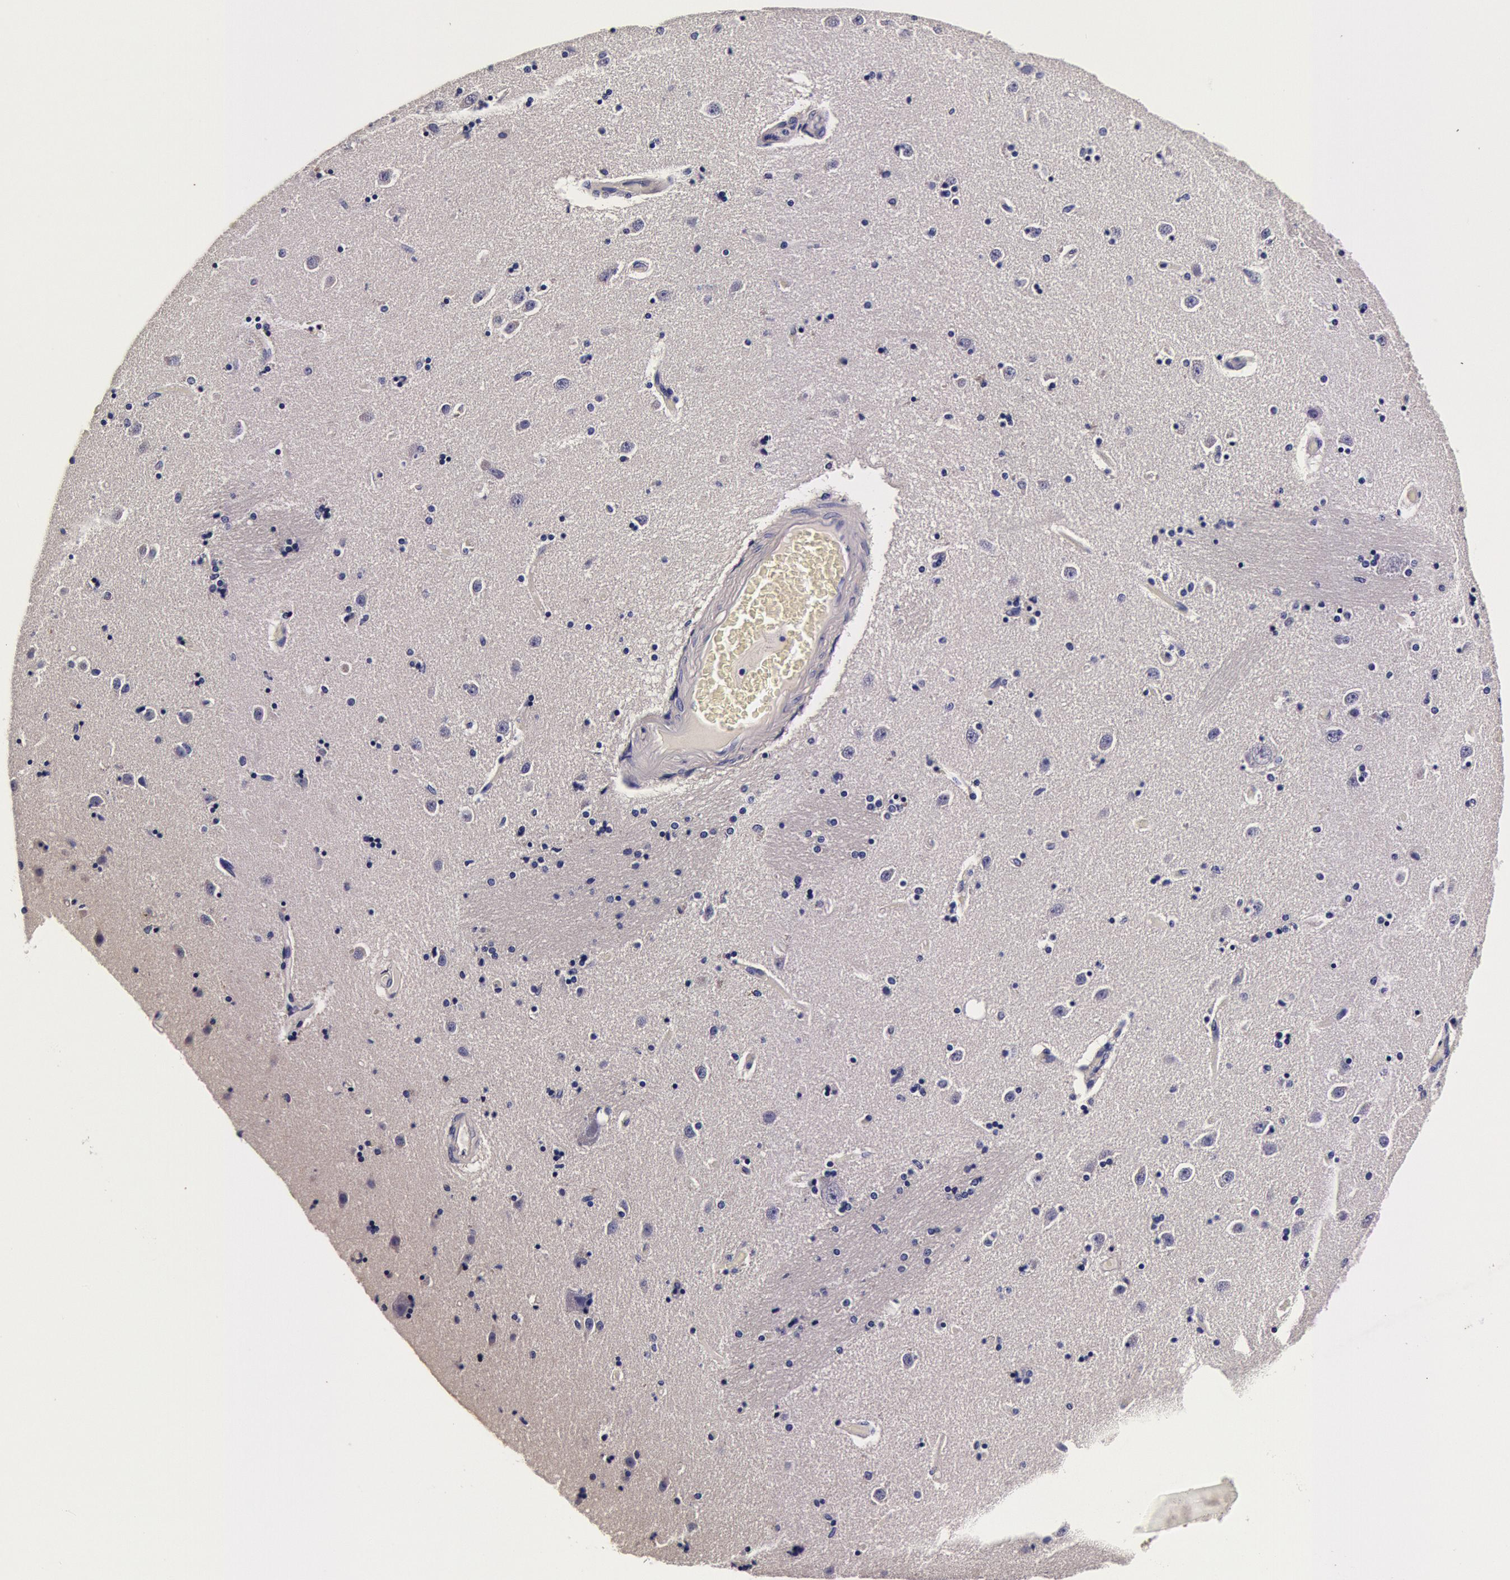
{"staining": {"intensity": "negative", "quantity": "none", "location": "none"}, "tissue": "caudate", "cell_type": "Glial cells", "image_type": "normal", "snomed": [{"axis": "morphology", "description": "Normal tissue, NOS"}, {"axis": "topography", "description": "Lateral ventricle wall"}], "caption": "High power microscopy micrograph of an immunohistochemistry (IHC) image of normal caudate, revealing no significant expression in glial cells. (DAB immunohistochemistry (IHC) visualized using brightfield microscopy, high magnification).", "gene": "CCDC22", "patient": {"sex": "female", "age": 54}}